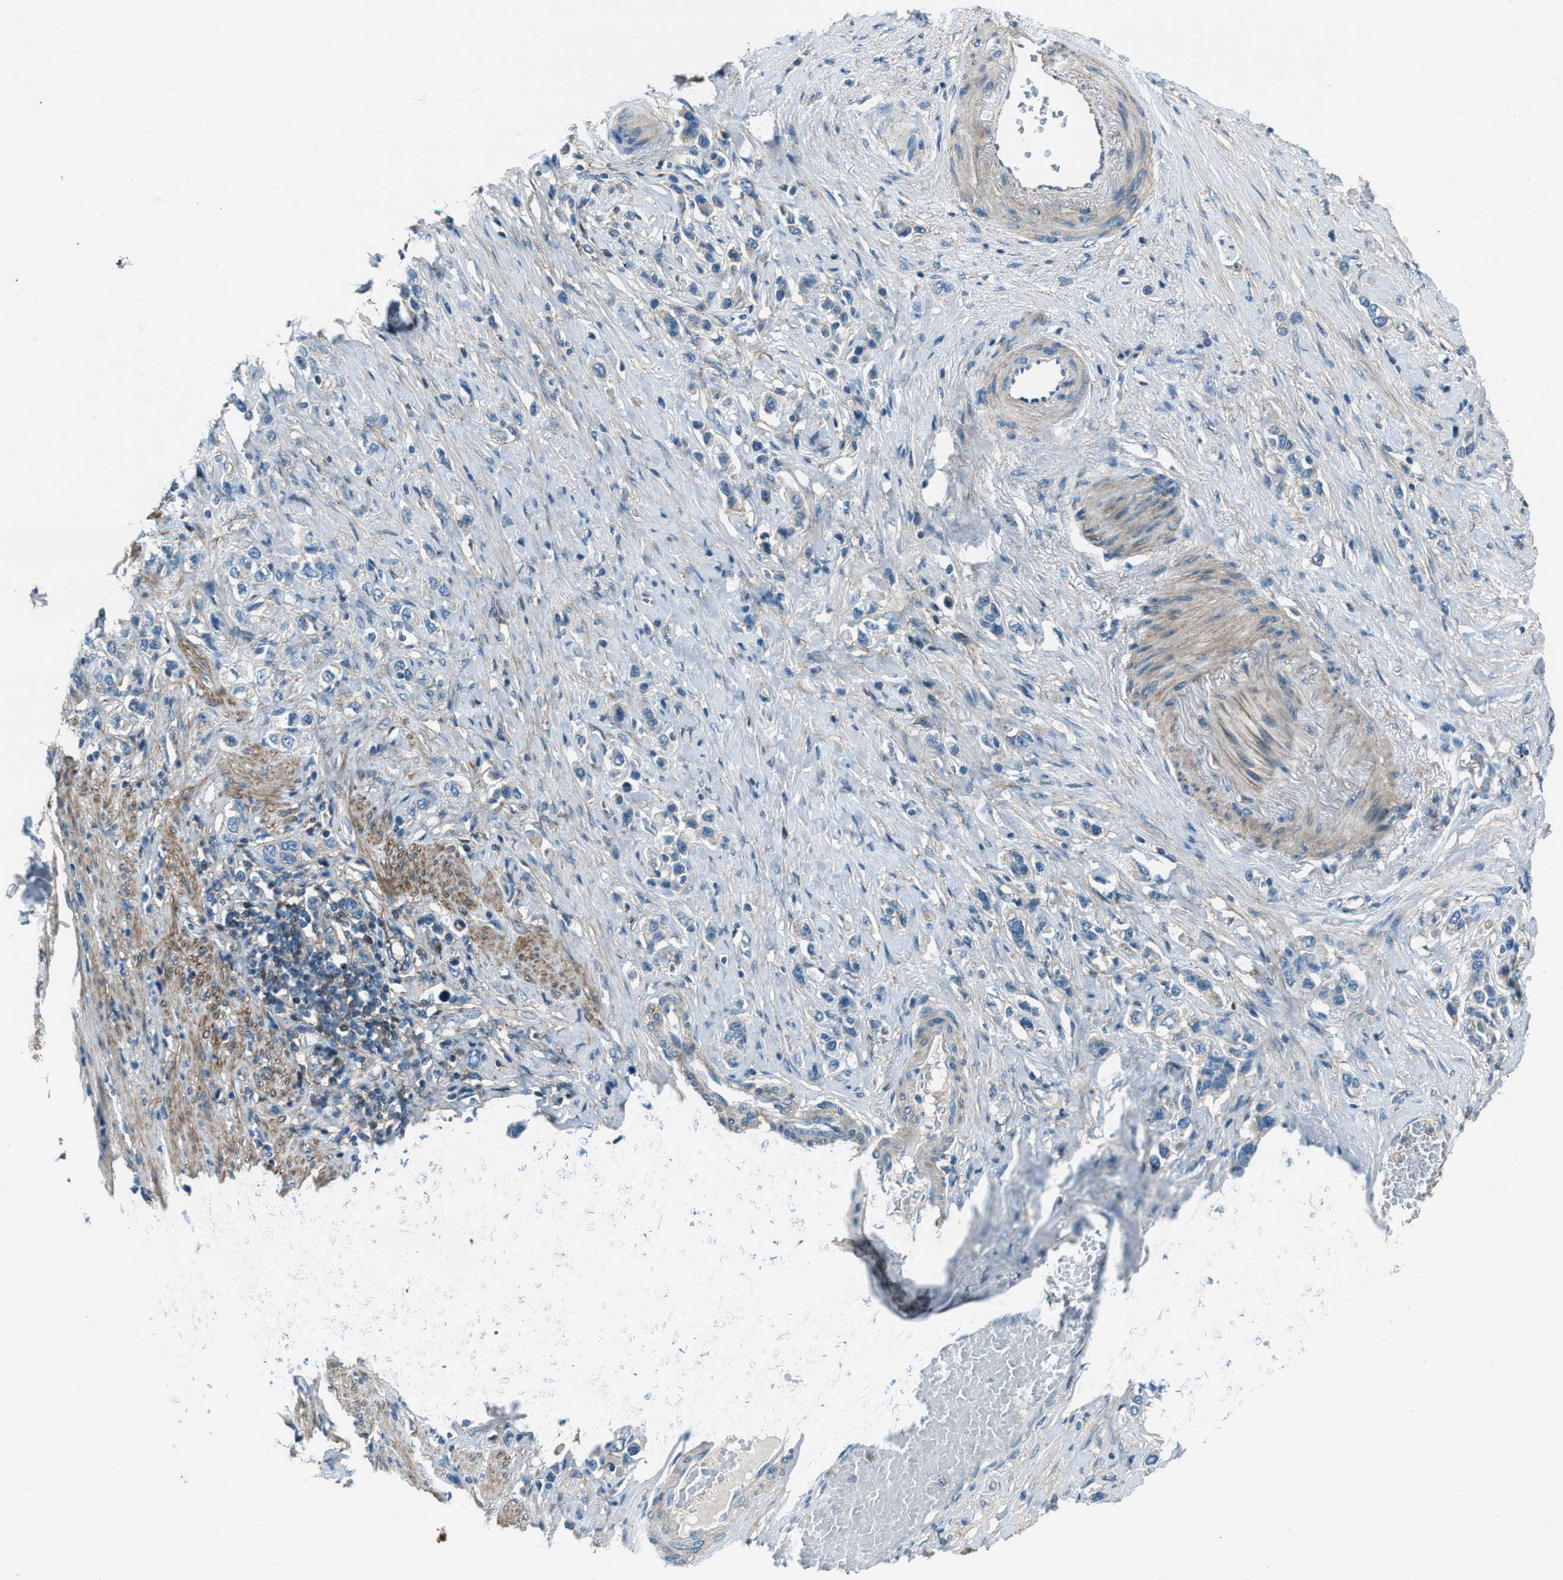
{"staining": {"intensity": "negative", "quantity": "none", "location": "none"}, "tissue": "stomach cancer", "cell_type": "Tumor cells", "image_type": "cancer", "snomed": [{"axis": "morphology", "description": "Adenocarcinoma, NOS"}, {"axis": "topography", "description": "Stomach"}], "caption": "Tumor cells show no significant positivity in stomach cancer.", "gene": "SVIL", "patient": {"sex": "female", "age": 65}}